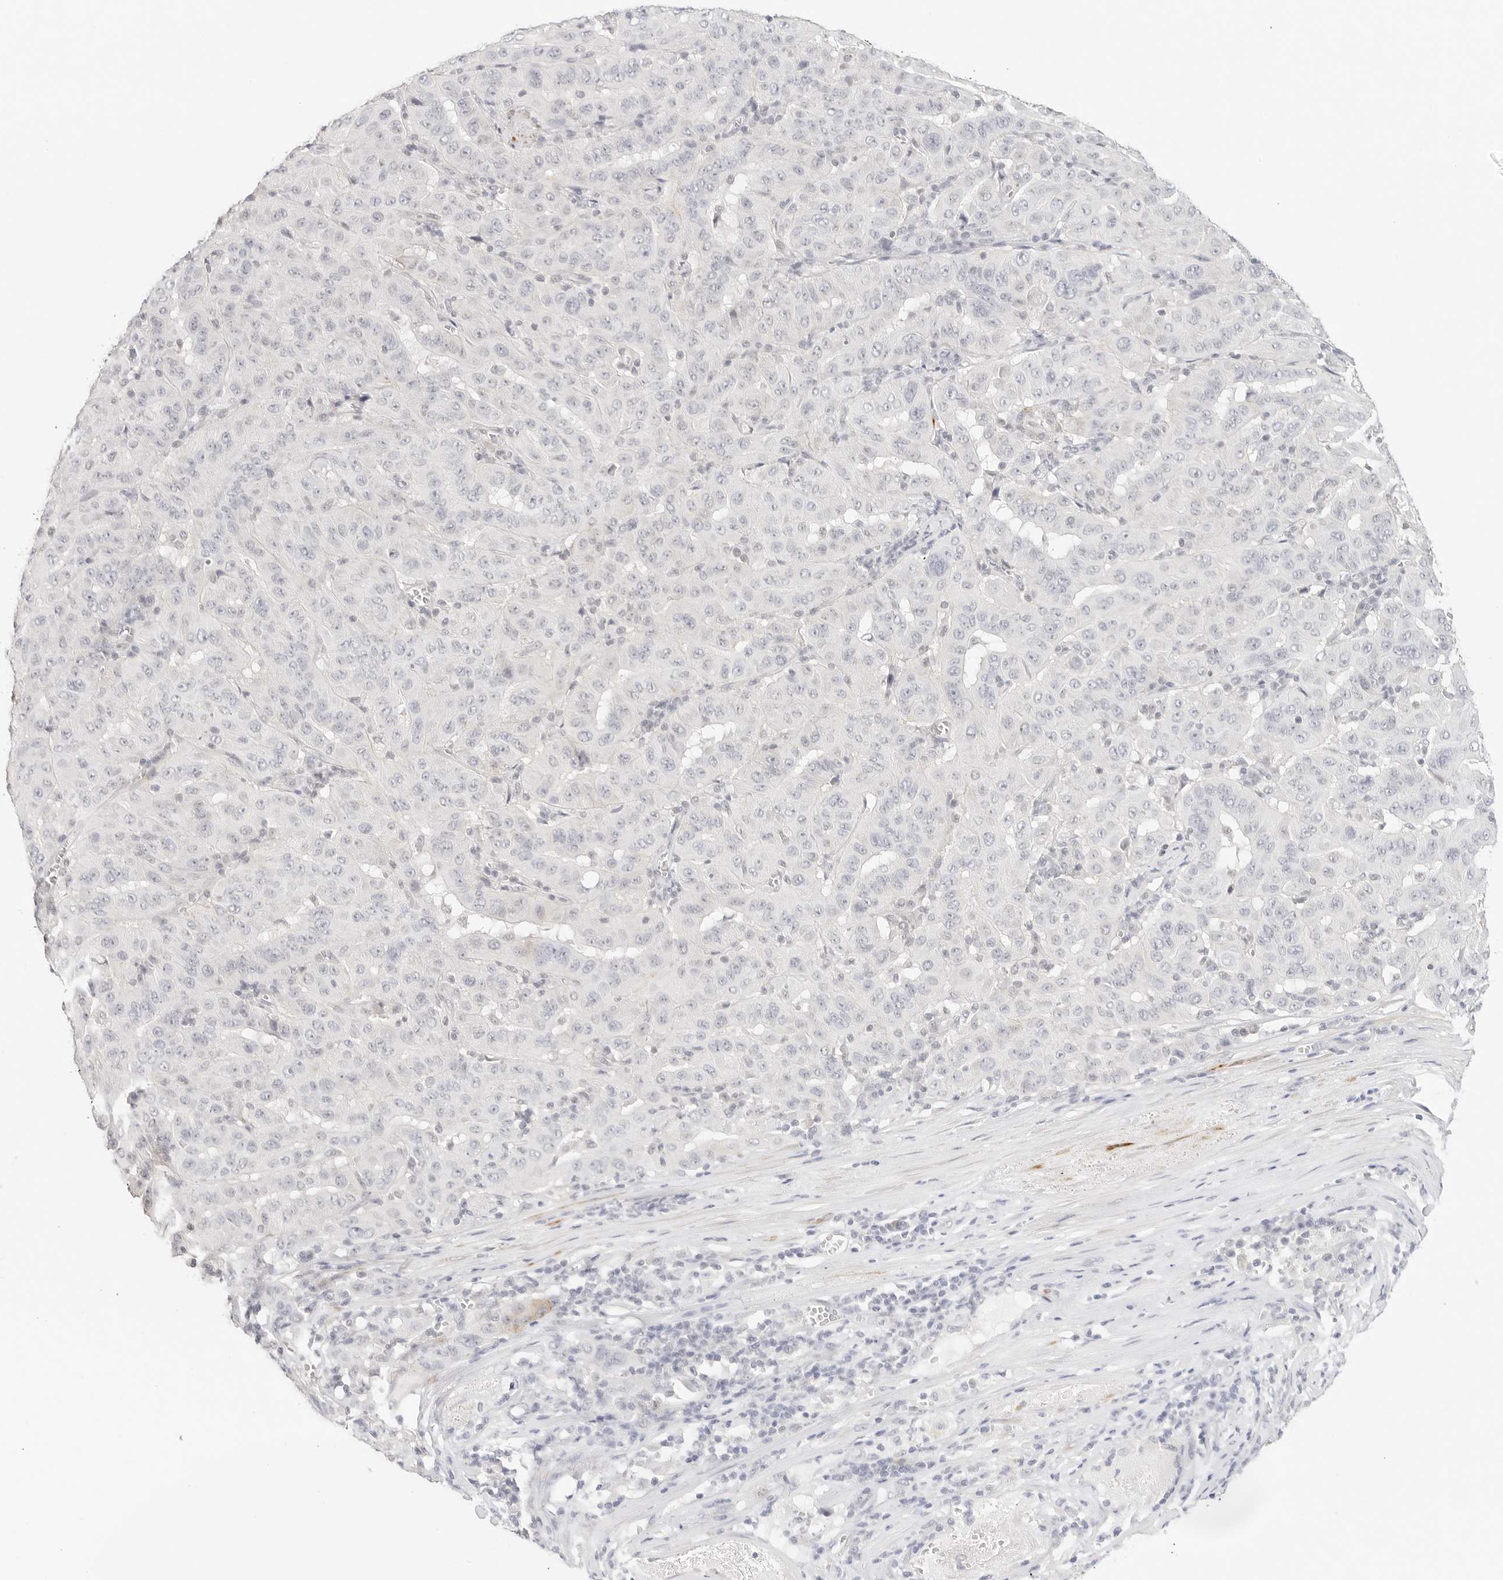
{"staining": {"intensity": "negative", "quantity": "none", "location": "none"}, "tissue": "pancreatic cancer", "cell_type": "Tumor cells", "image_type": "cancer", "snomed": [{"axis": "morphology", "description": "Adenocarcinoma, NOS"}, {"axis": "topography", "description": "Pancreas"}], "caption": "High power microscopy image of an immunohistochemistry (IHC) photomicrograph of pancreatic cancer, revealing no significant expression in tumor cells. (DAB IHC, high magnification).", "gene": "PCDH19", "patient": {"sex": "male", "age": 63}}